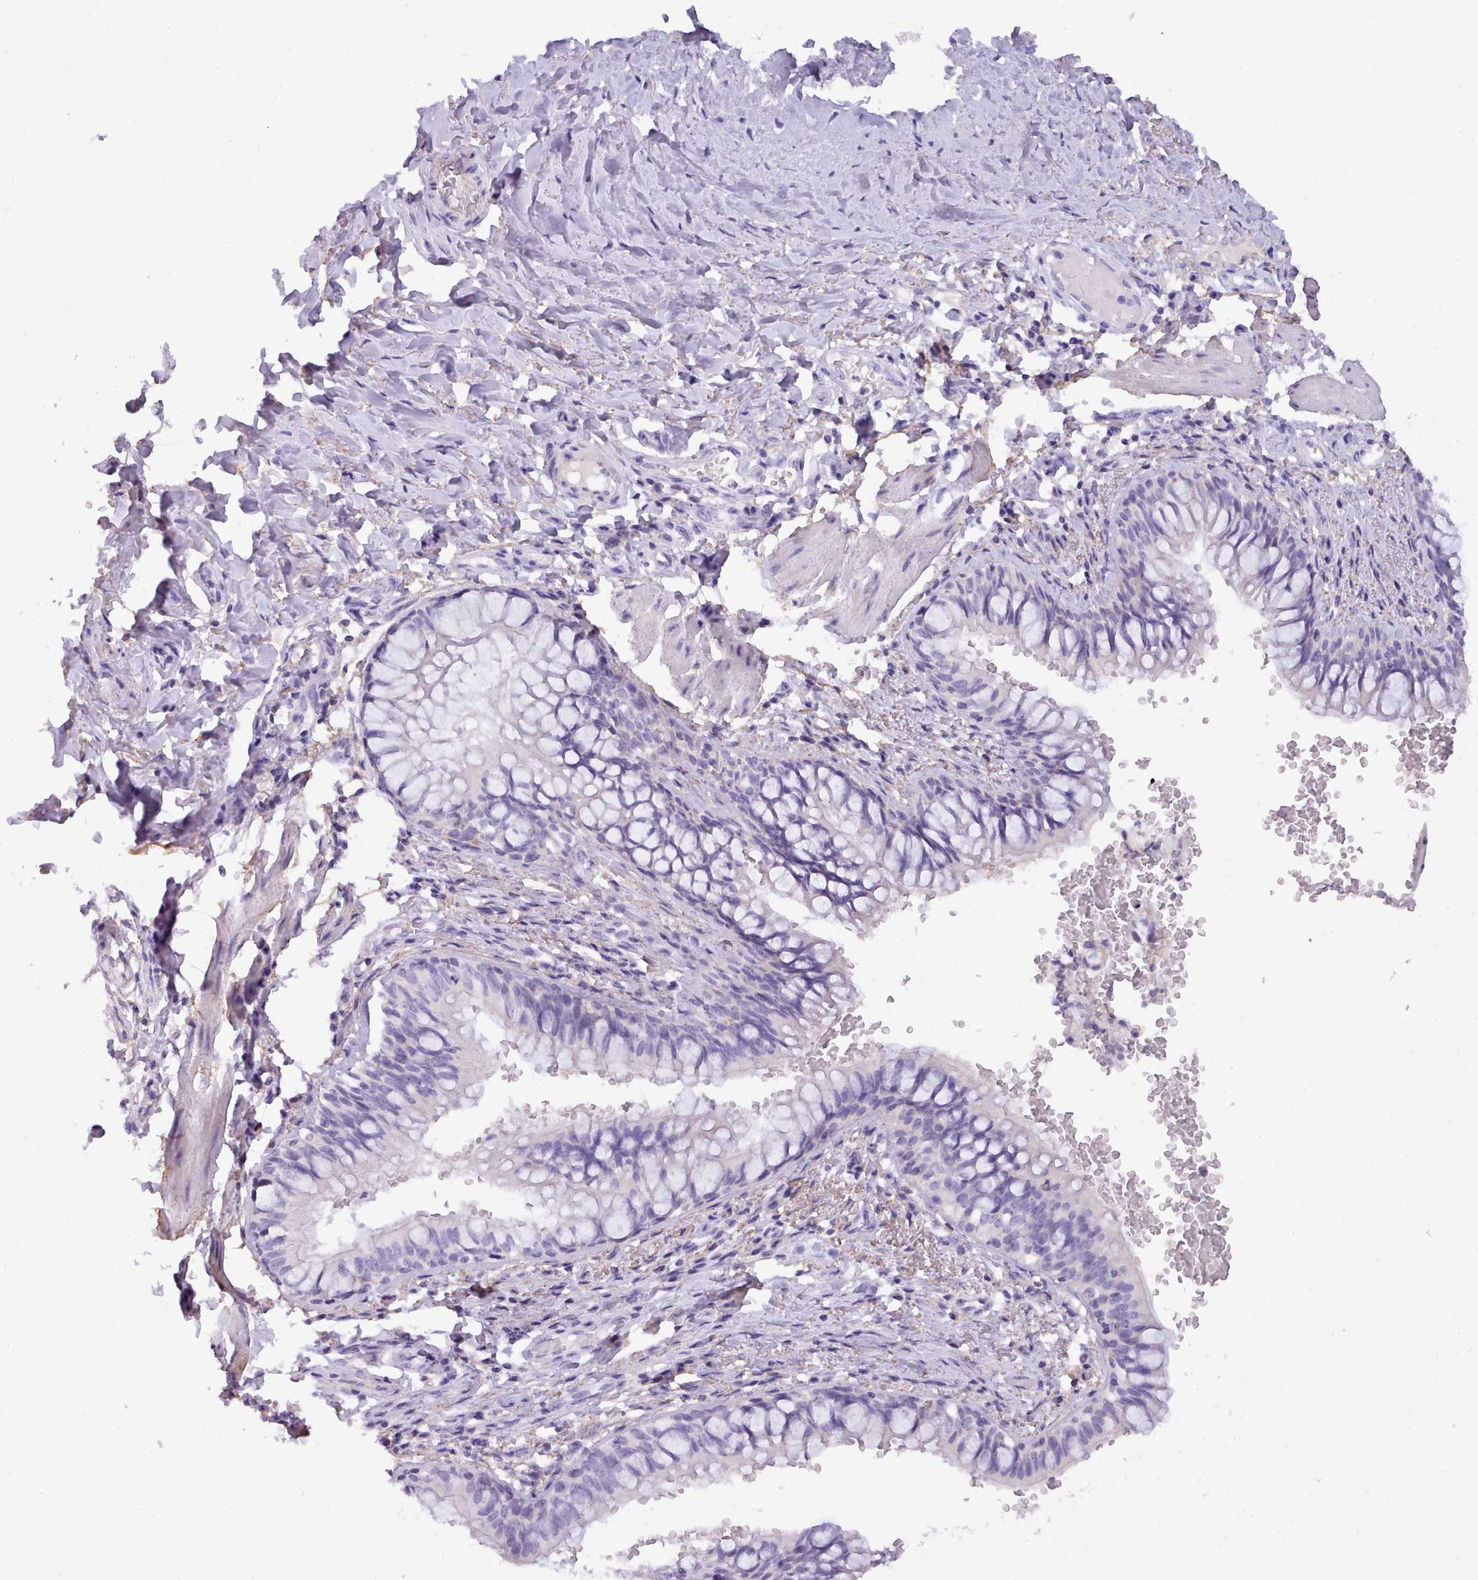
{"staining": {"intensity": "negative", "quantity": "none", "location": "none"}, "tissue": "bronchus", "cell_type": "Respiratory epithelial cells", "image_type": "normal", "snomed": [{"axis": "morphology", "description": "Normal tissue, NOS"}, {"axis": "topography", "description": "Cartilage tissue"}, {"axis": "topography", "description": "Bronchus"}], "caption": "Immunohistochemistry (IHC) of benign human bronchus reveals no positivity in respiratory epithelial cells.", "gene": "CYP2A13", "patient": {"sex": "female", "age": 36}}